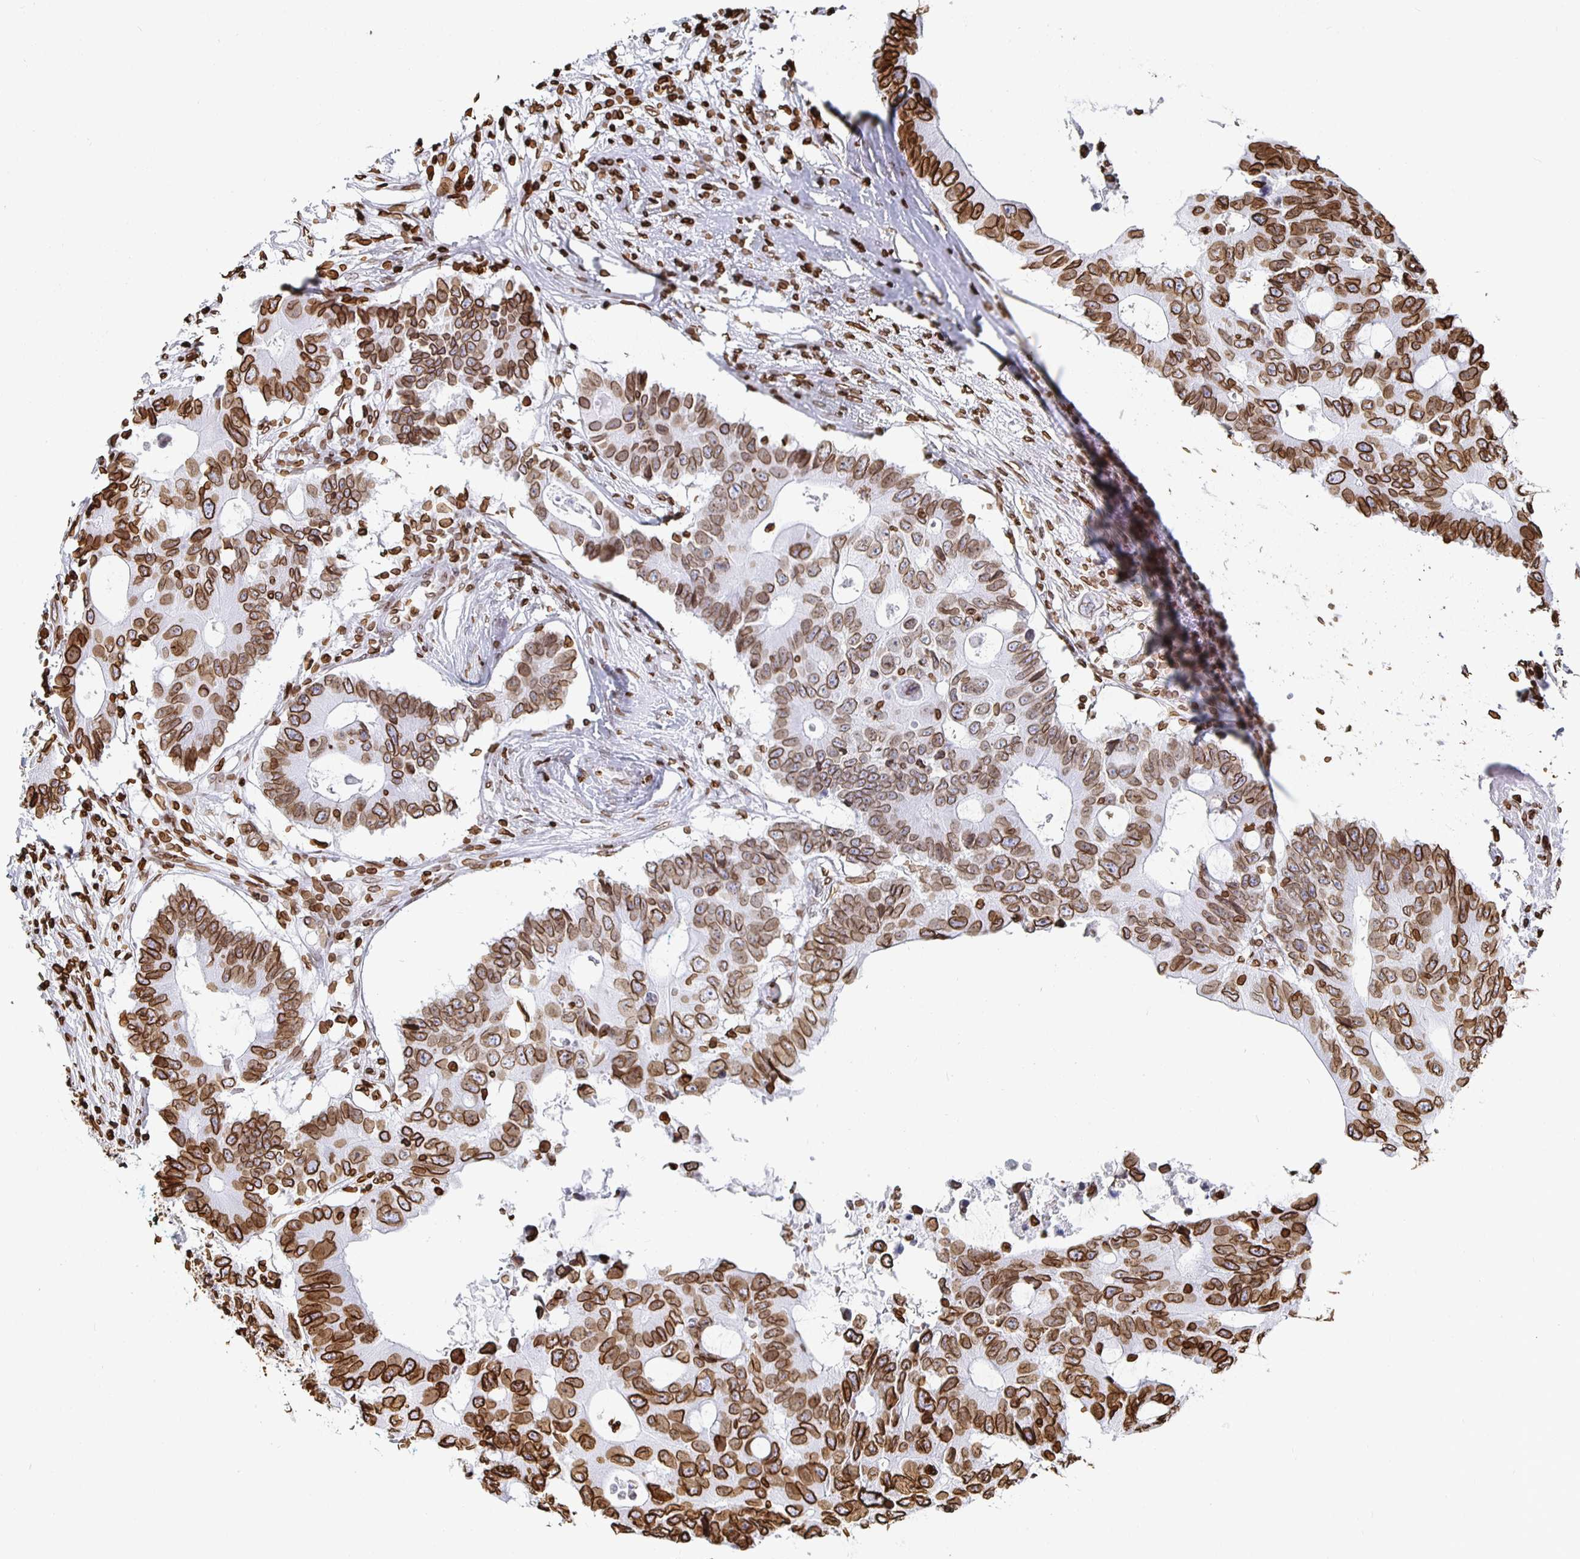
{"staining": {"intensity": "moderate", "quantity": ">75%", "location": "cytoplasmic/membranous,nuclear"}, "tissue": "colorectal cancer", "cell_type": "Tumor cells", "image_type": "cancer", "snomed": [{"axis": "morphology", "description": "Adenocarcinoma, NOS"}, {"axis": "topography", "description": "Colon"}], "caption": "Moderate cytoplasmic/membranous and nuclear protein staining is appreciated in about >75% of tumor cells in colorectal adenocarcinoma. (IHC, brightfield microscopy, high magnification).", "gene": "LMNB1", "patient": {"sex": "male", "age": 71}}